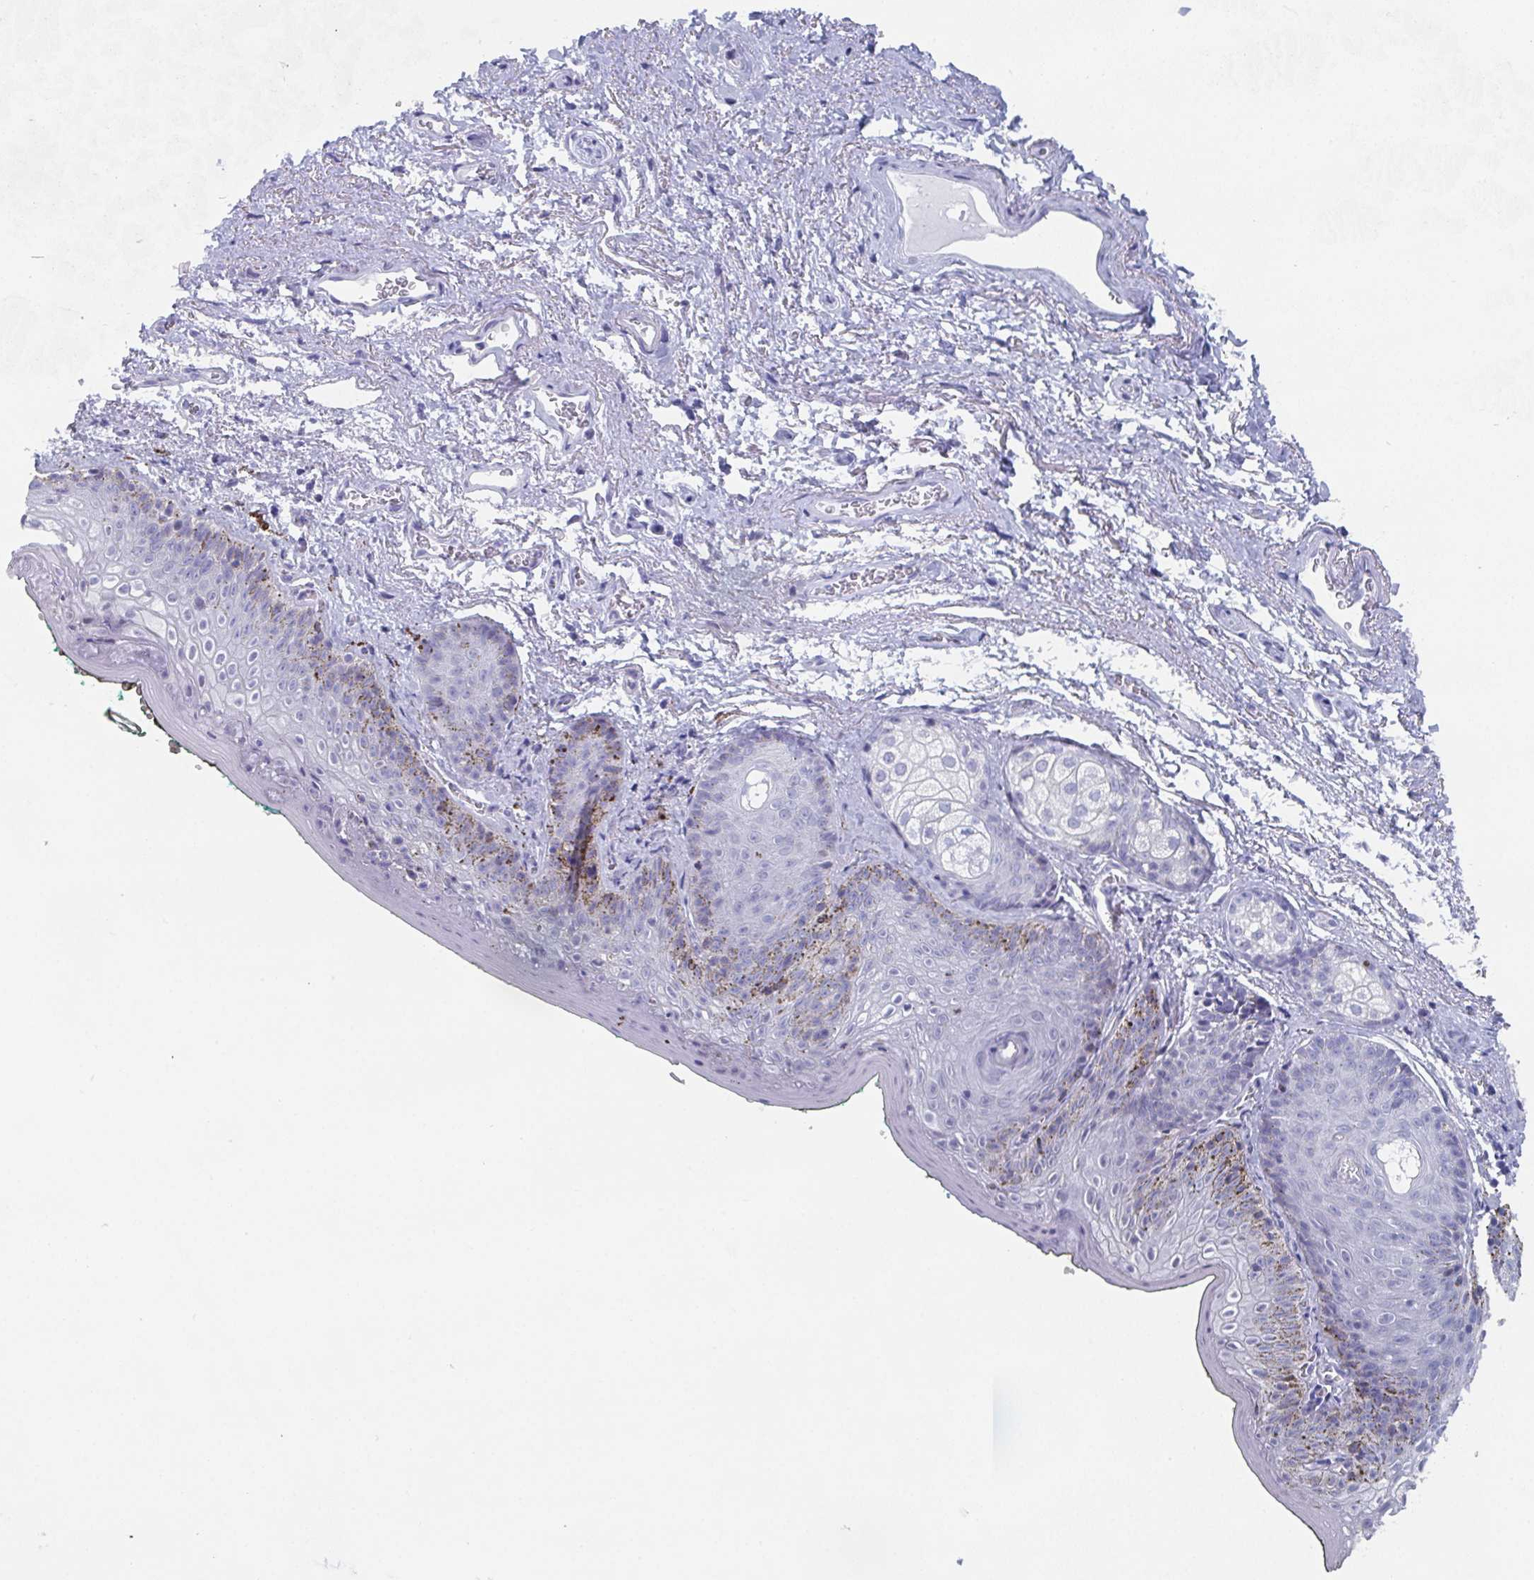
{"staining": {"intensity": "weak", "quantity": "<25%", "location": "cytoplasmic/membranous"}, "tissue": "vagina", "cell_type": "Squamous epithelial cells", "image_type": "normal", "snomed": [{"axis": "morphology", "description": "Normal tissue, NOS"}, {"axis": "topography", "description": "Vulva"}, {"axis": "topography", "description": "Vagina"}, {"axis": "topography", "description": "Peripheral nerve tissue"}], "caption": "Normal vagina was stained to show a protein in brown. There is no significant expression in squamous epithelial cells.", "gene": "DYDC2", "patient": {"sex": "female", "age": 66}}